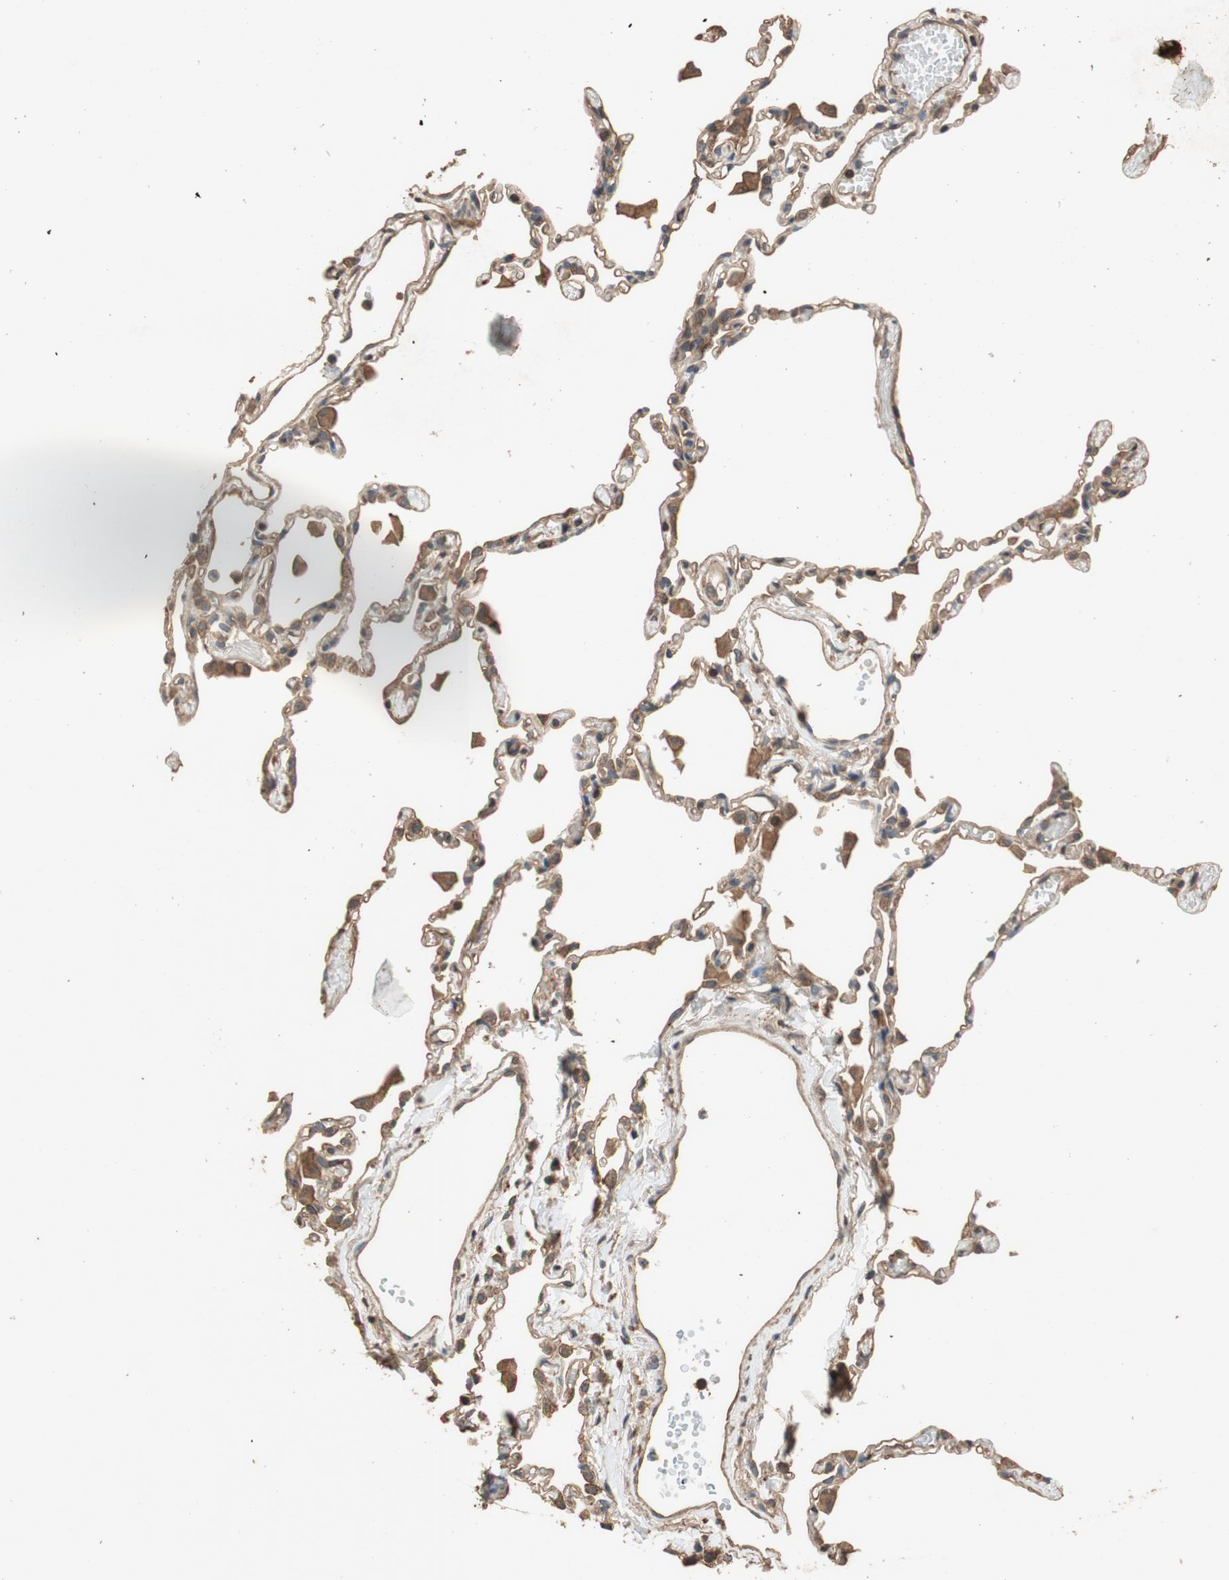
{"staining": {"intensity": "moderate", "quantity": "25%-75%", "location": "cytoplasmic/membranous"}, "tissue": "lung", "cell_type": "Alveolar cells", "image_type": "normal", "snomed": [{"axis": "morphology", "description": "Normal tissue, NOS"}, {"axis": "topography", "description": "Lung"}], "caption": "Brown immunohistochemical staining in benign human lung exhibits moderate cytoplasmic/membranous positivity in about 25%-75% of alveolar cells.", "gene": "MST1R", "patient": {"sex": "female", "age": 49}}